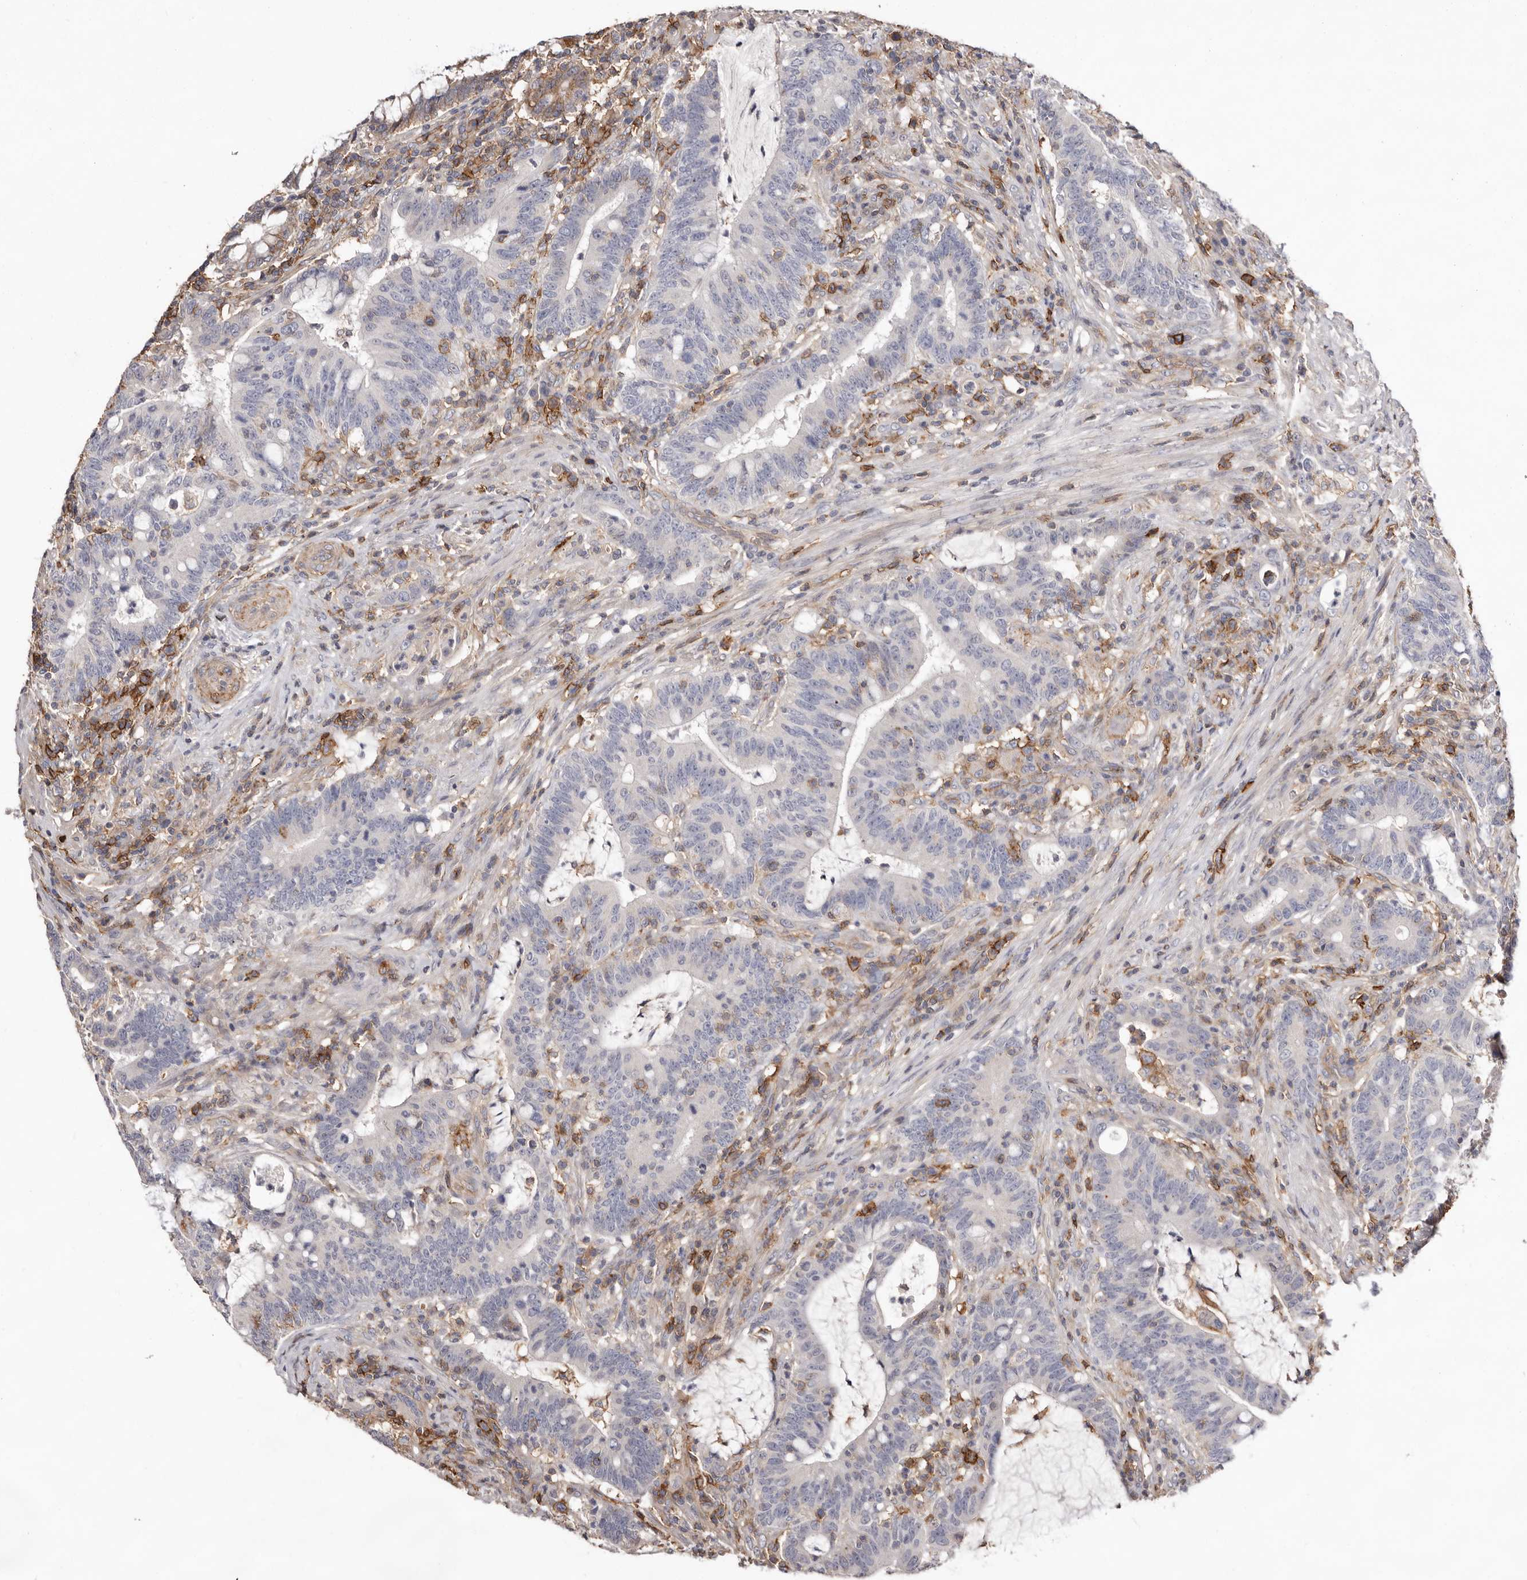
{"staining": {"intensity": "negative", "quantity": "none", "location": "none"}, "tissue": "colorectal cancer", "cell_type": "Tumor cells", "image_type": "cancer", "snomed": [{"axis": "morphology", "description": "Adenocarcinoma, NOS"}, {"axis": "topography", "description": "Colon"}], "caption": "Tumor cells show no significant protein expression in colorectal cancer (adenocarcinoma). (DAB (3,3'-diaminobenzidine) immunohistochemistry with hematoxylin counter stain).", "gene": "MMACHC", "patient": {"sex": "female", "age": 66}}